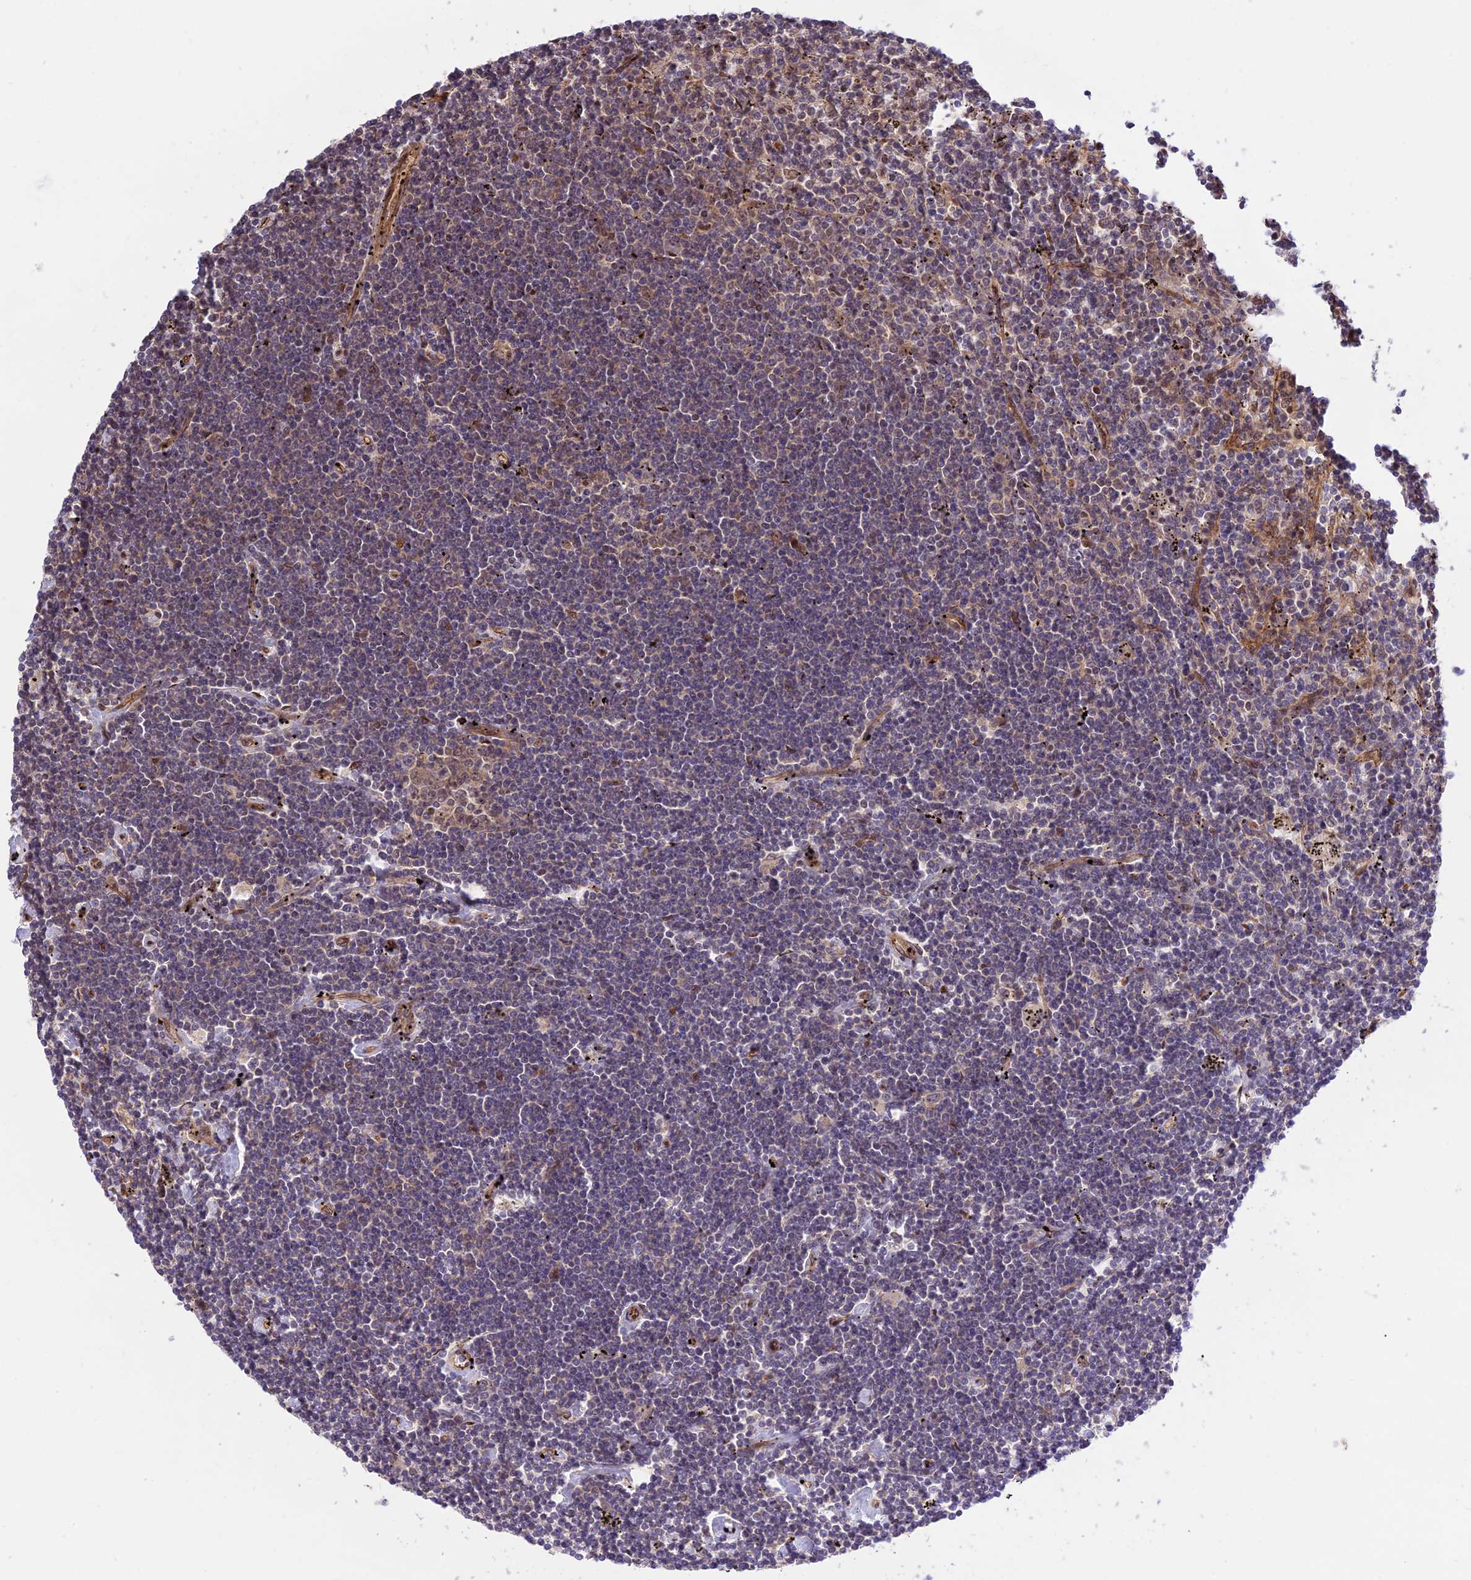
{"staining": {"intensity": "negative", "quantity": "none", "location": "none"}, "tissue": "lymphoma", "cell_type": "Tumor cells", "image_type": "cancer", "snomed": [{"axis": "morphology", "description": "Malignant lymphoma, non-Hodgkin's type, Low grade"}, {"axis": "topography", "description": "Spleen"}], "caption": "High magnification brightfield microscopy of low-grade malignant lymphoma, non-Hodgkin's type stained with DAB (3,3'-diaminobenzidine) (brown) and counterstained with hematoxylin (blue): tumor cells show no significant expression. Nuclei are stained in blue.", "gene": "SMG6", "patient": {"sex": "male", "age": 76}}